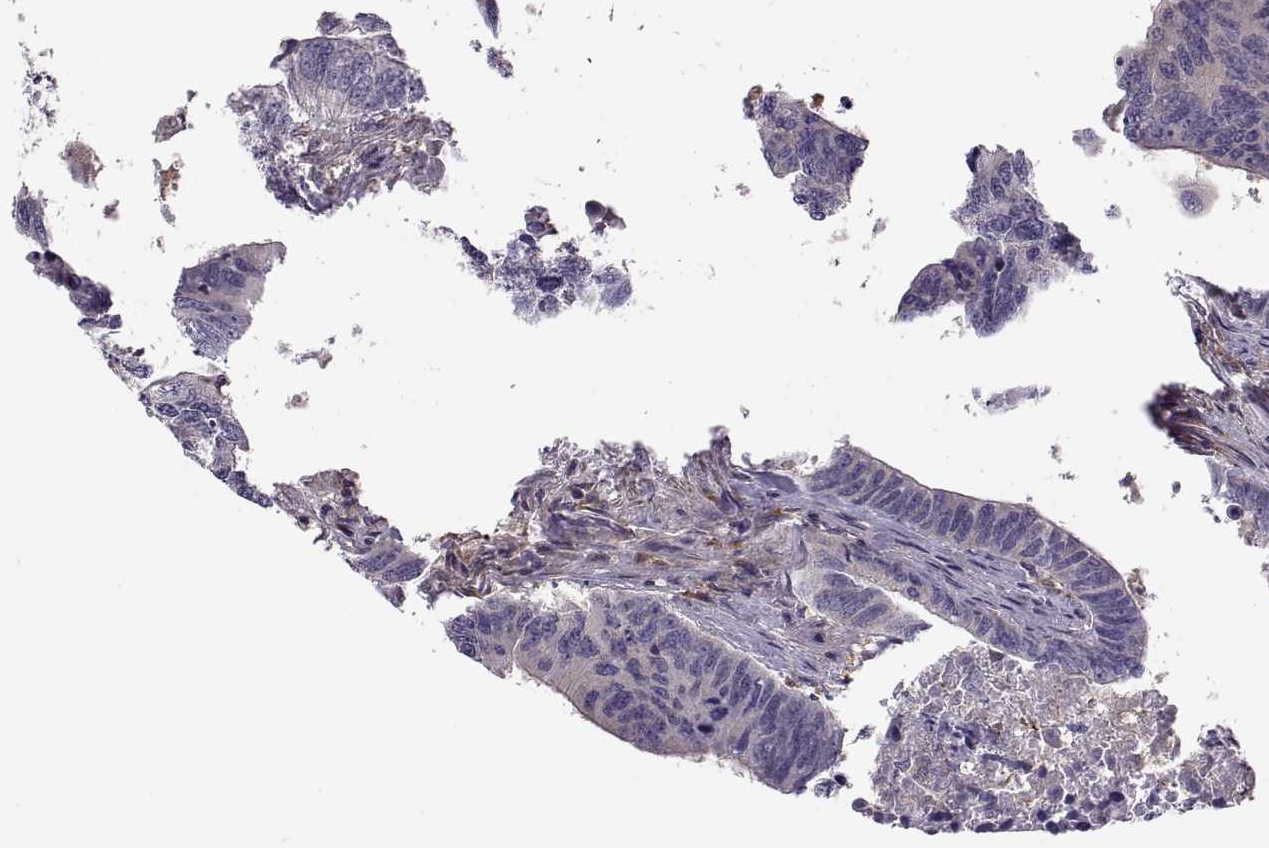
{"staining": {"intensity": "negative", "quantity": "none", "location": "none"}, "tissue": "colorectal cancer", "cell_type": "Tumor cells", "image_type": "cancer", "snomed": [{"axis": "morphology", "description": "Adenocarcinoma, NOS"}, {"axis": "topography", "description": "Rectum"}], "caption": "This is an immunohistochemistry photomicrograph of colorectal cancer. There is no expression in tumor cells.", "gene": "SPATA32", "patient": {"sex": "female", "age": 85}}